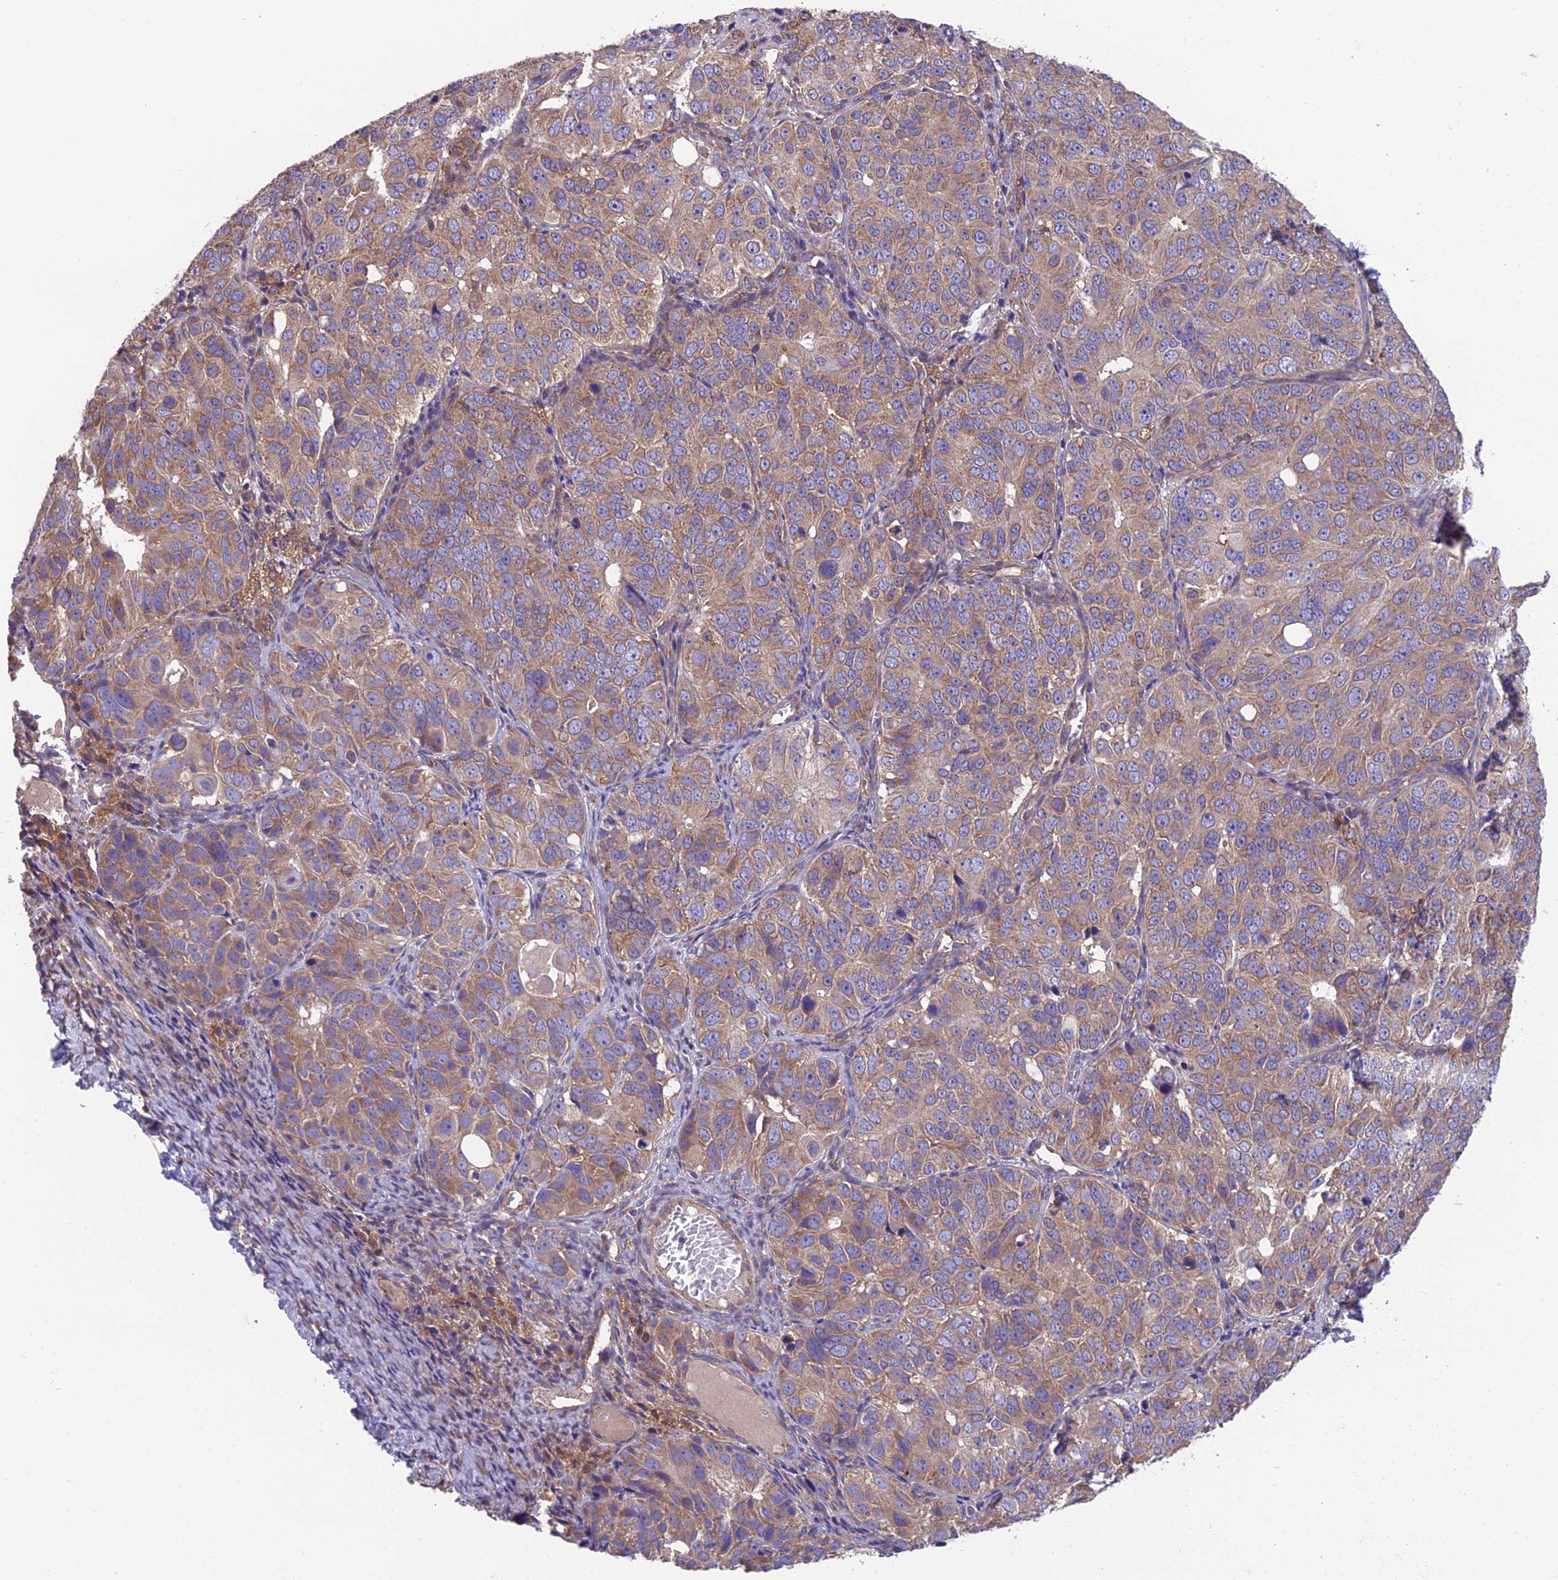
{"staining": {"intensity": "moderate", "quantity": ">75%", "location": "cytoplasmic/membranous"}, "tissue": "ovarian cancer", "cell_type": "Tumor cells", "image_type": "cancer", "snomed": [{"axis": "morphology", "description": "Carcinoma, endometroid"}, {"axis": "topography", "description": "Ovary"}], "caption": "There is medium levels of moderate cytoplasmic/membranous positivity in tumor cells of ovarian cancer (endometroid carcinoma), as demonstrated by immunohistochemical staining (brown color).", "gene": "BLOC1S4", "patient": {"sex": "female", "age": 51}}